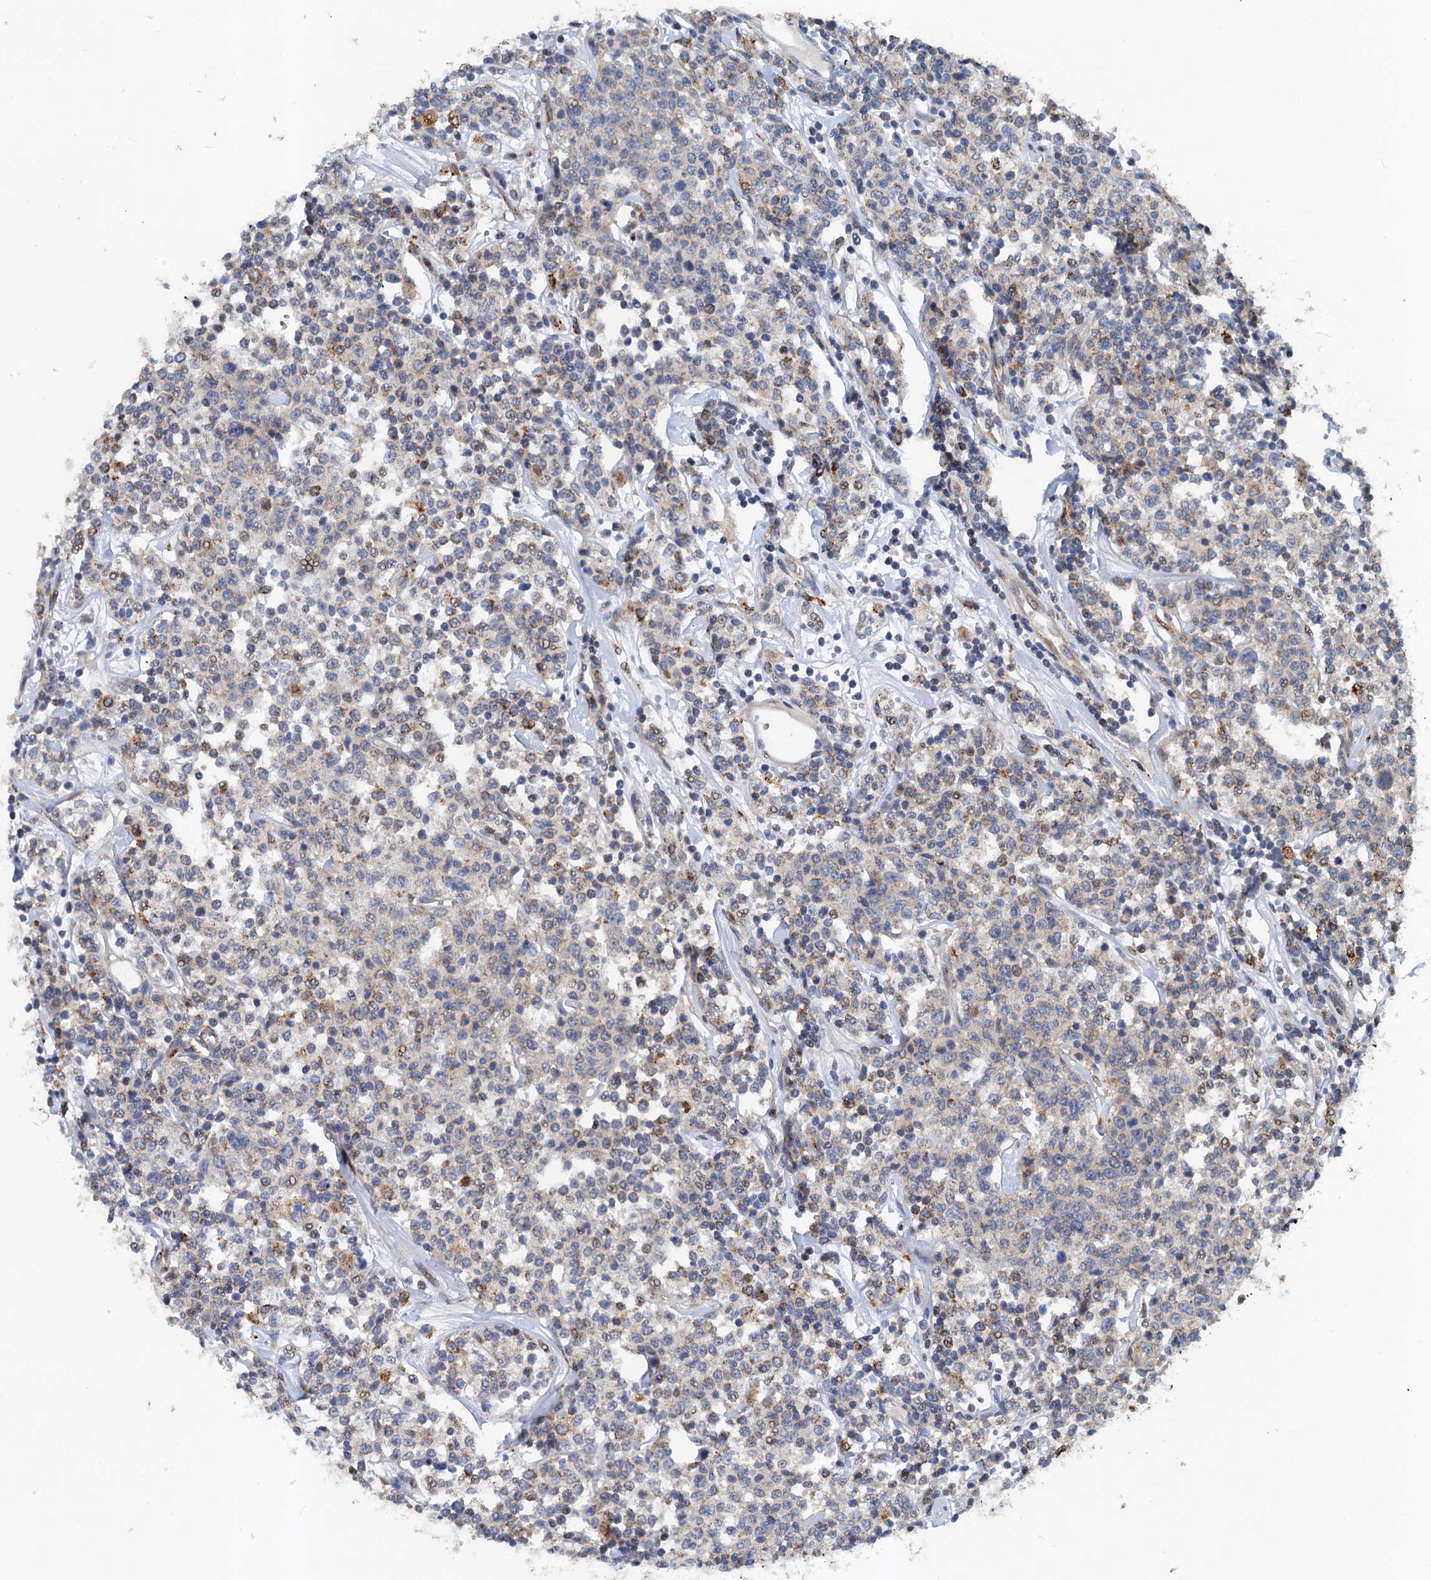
{"staining": {"intensity": "negative", "quantity": "none", "location": "none"}, "tissue": "lymphoma", "cell_type": "Tumor cells", "image_type": "cancer", "snomed": [{"axis": "morphology", "description": "Malignant lymphoma, non-Hodgkin's type, Low grade"}, {"axis": "topography", "description": "Small intestine"}], "caption": "Human malignant lymphoma, non-Hodgkin's type (low-grade) stained for a protein using immunohistochemistry displays no staining in tumor cells.", "gene": "NBEA", "patient": {"sex": "female", "age": 59}}